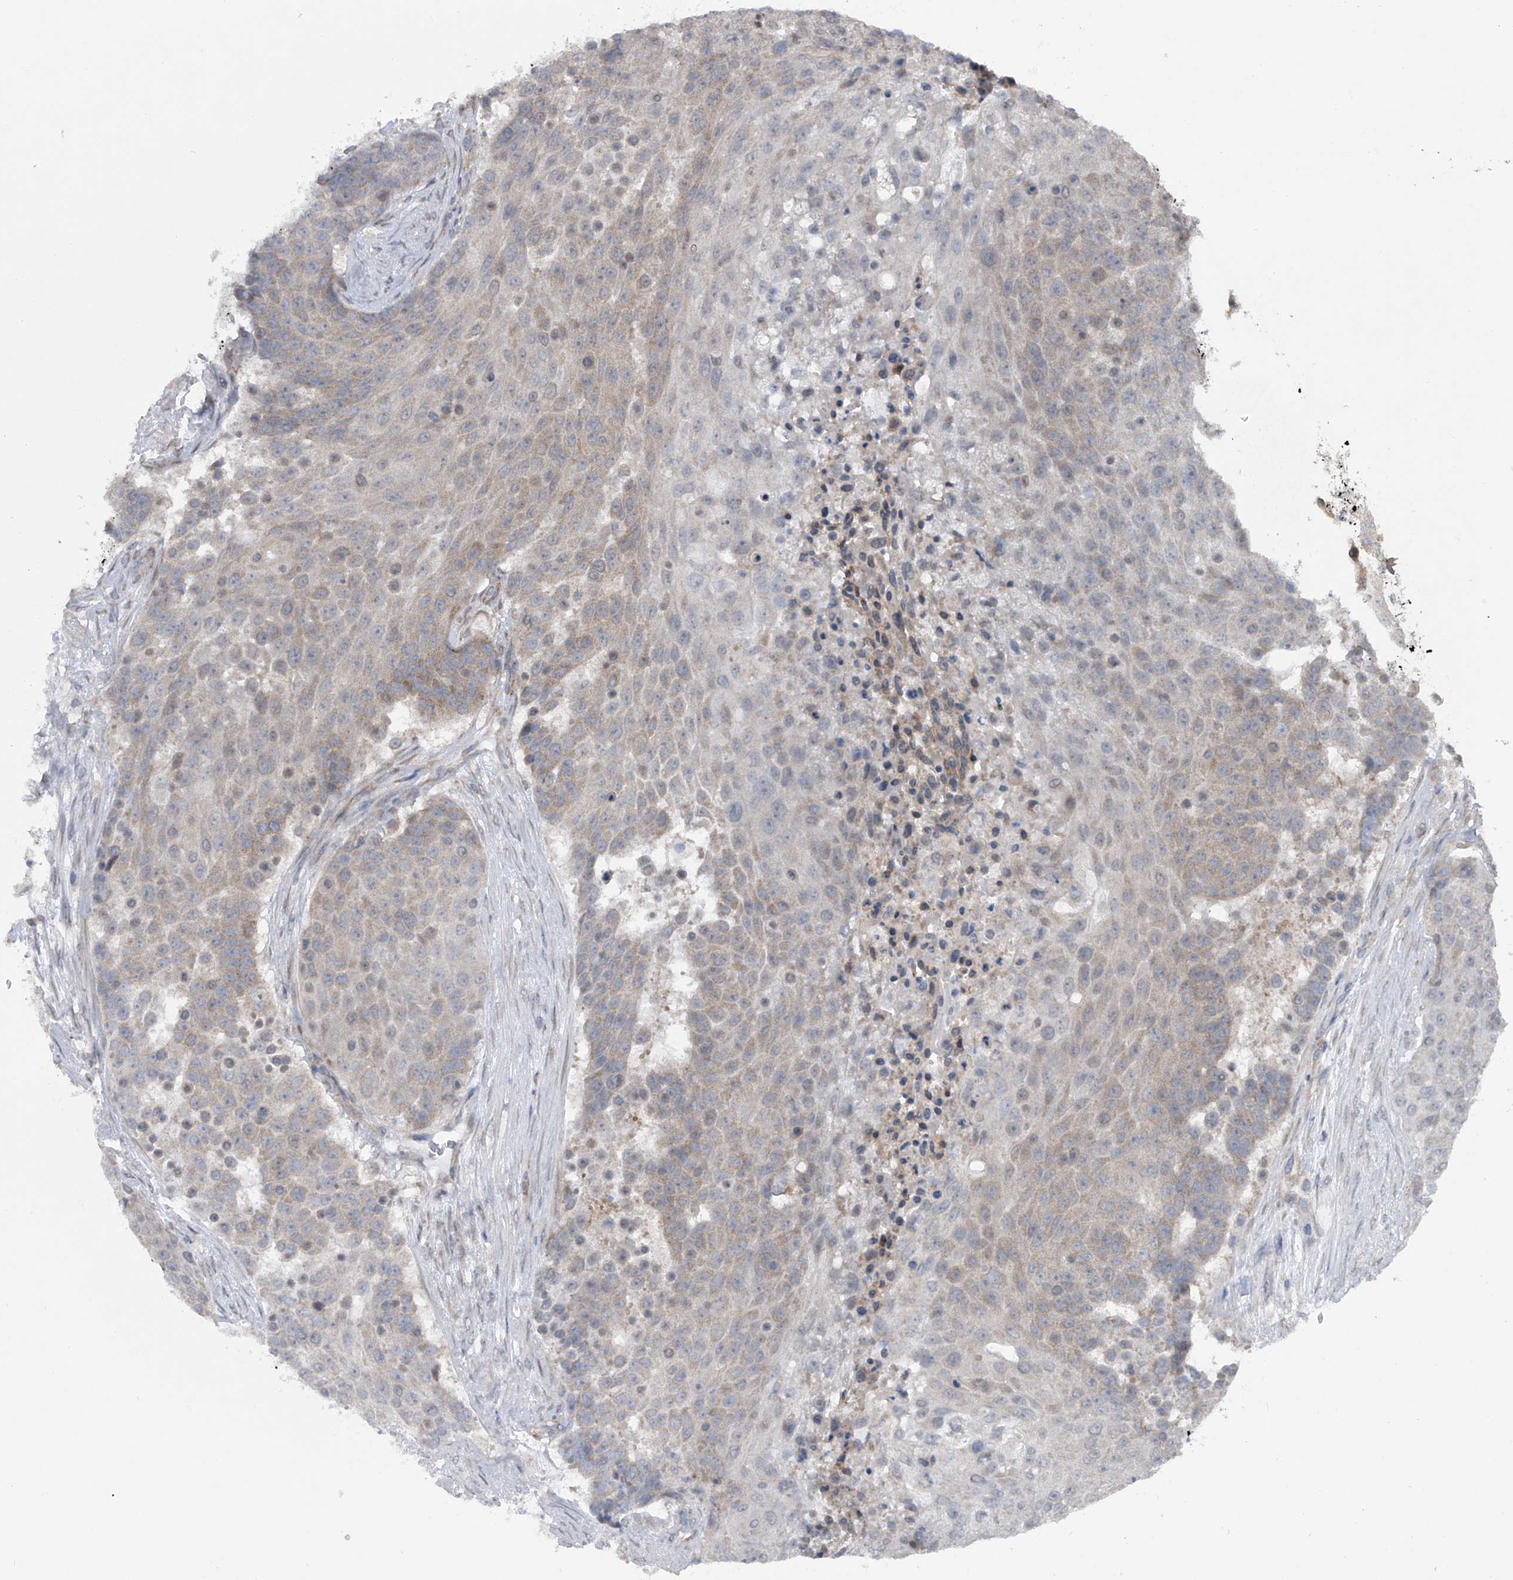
{"staining": {"intensity": "weak", "quantity": "<25%", "location": "cytoplasmic/membranous"}, "tissue": "urothelial cancer", "cell_type": "Tumor cells", "image_type": "cancer", "snomed": [{"axis": "morphology", "description": "Urothelial carcinoma, High grade"}, {"axis": "topography", "description": "Urinary bladder"}], "caption": "This histopathology image is of urothelial cancer stained with immunohistochemistry (IHC) to label a protein in brown with the nuclei are counter-stained blue. There is no positivity in tumor cells. Nuclei are stained in blue.", "gene": "GEMIN8", "patient": {"sex": "female", "age": 63}}